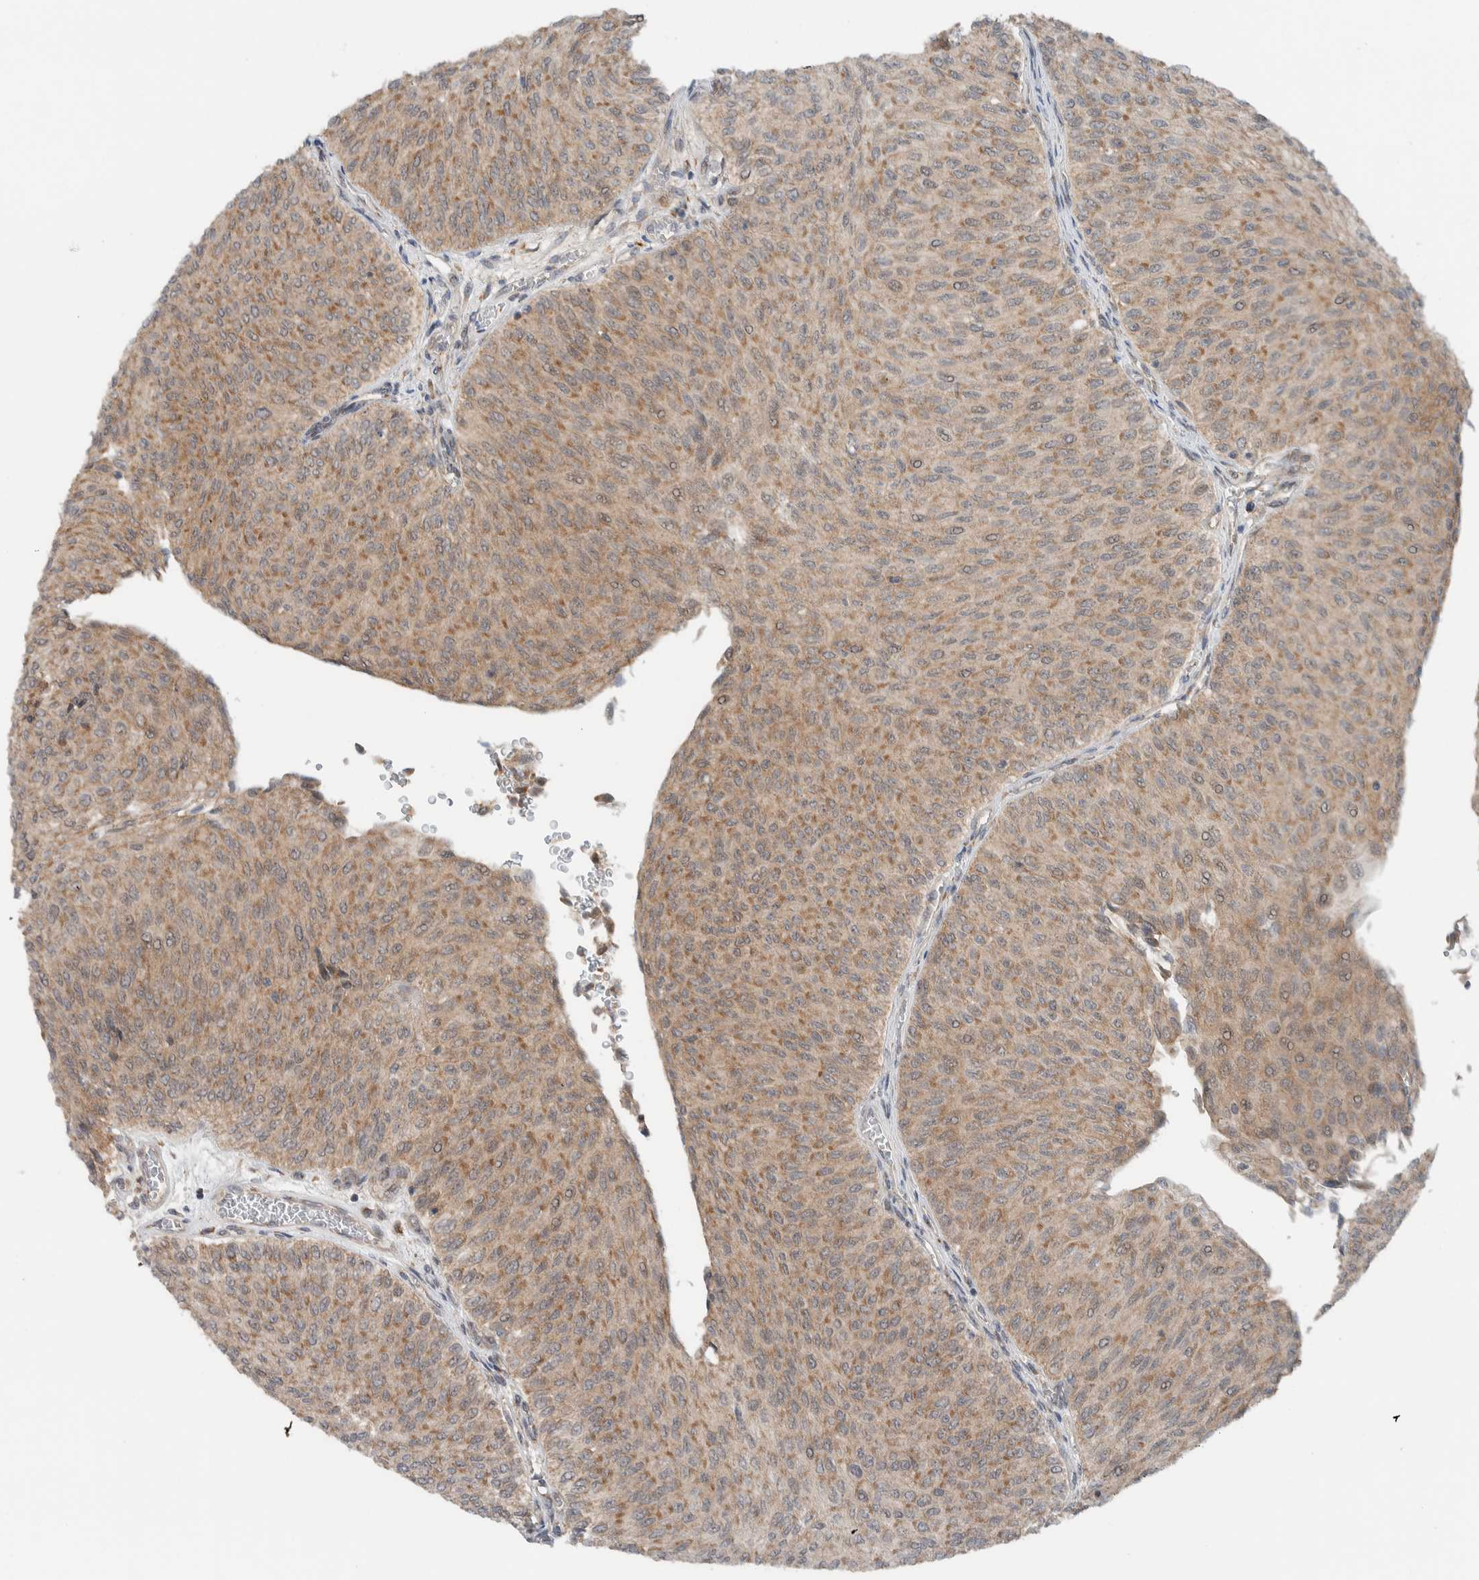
{"staining": {"intensity": "moderate", "quantity": ">75%", "location": "cytoplasmic/membranous"}, "tissue": "urothelial cancer", "cell_type": "Tumor cells", "image_type": "cancer", "snomed": [{"axis": "morphology", "description": "Urothelial carcinoma, Low grade"}, {"axis": "topography", "description": "Urinary bladder"}], "caption": "A high-resolution image shows immunohistochemistry staining of urothelial carcinoma (low-grade), which shows moderate cytoplasmic/membranous staining in approximately >75% of tumor cells. The staining is performed using DAB (3,3'-diaminobenzidine) brown chromogen to label protein expression. The nuclei are counter-stained blue using hematoxylin.", "gene": "RERE", "patient": {"sex": "male", "age": 78}}